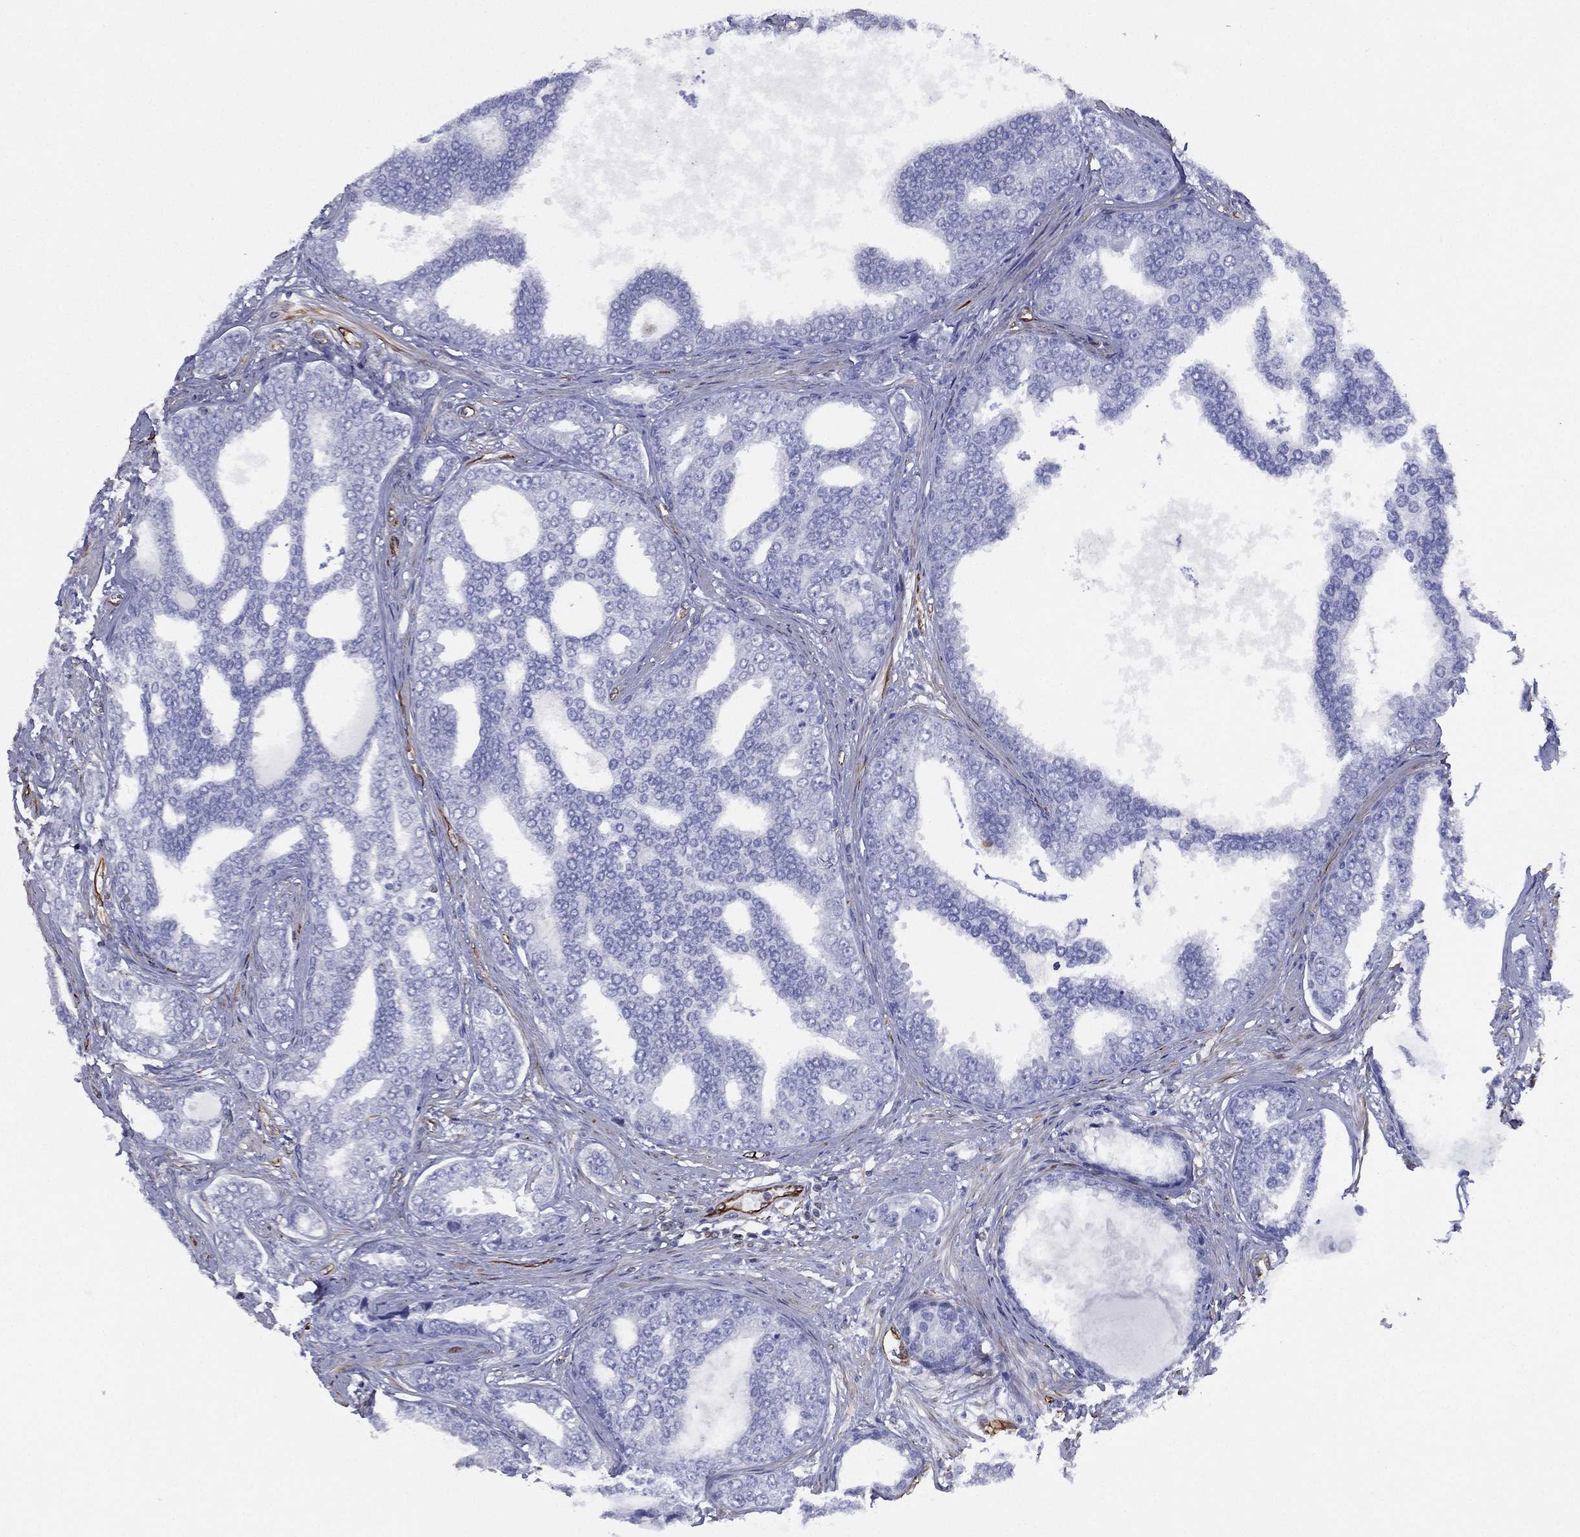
{"staining": {"intensity": "negative", "quantity": "none", "location": "none"}, "tissue": "prostate cancer", "cell_type": "Tumor cells", "image_type": "cancer", "snomed": [{"axis": "morphology", "description": "Adenocarcinoma, NOS"}, {"axis": "topography", "description": "Prostate"}], "caption": "Protein analysis of prostate adenocarcinoma reveals no significant expression in tumor cells.", "gene": "MAS1", "patient": {"sex": "male", "age": 67}}